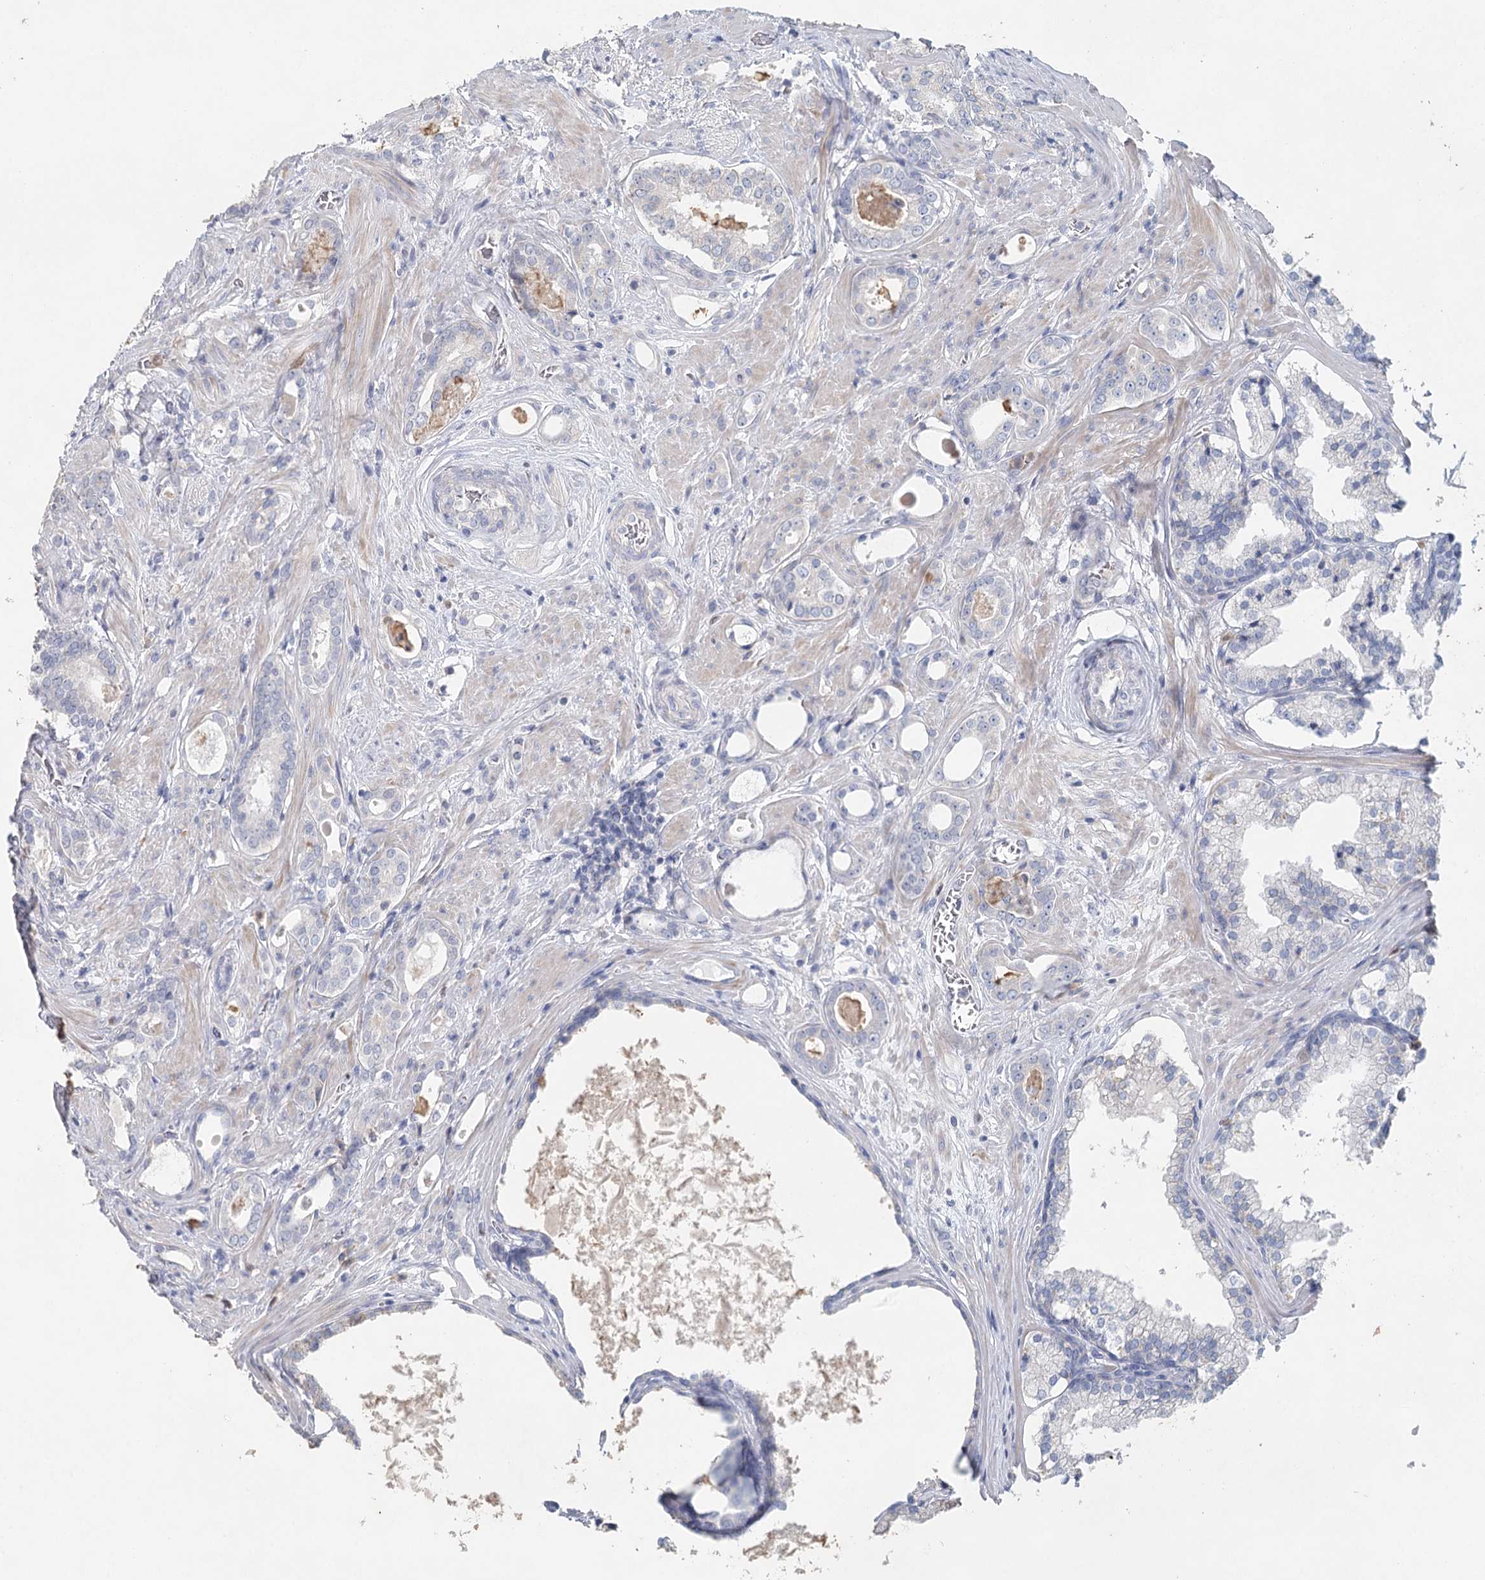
{"staining": {"intensity": "negative", "quantity": "none", "location": "none"}, "tissue": "prostate cancer", "cell_type": "Tumor cells", "image_type": "cancer", "snomed": [{"axis": "morphology", "description": "Adenocarcinoma, High grade"}, {"axis": "topography", "description": "Prostate"}], "caption": "This is an IHC histopathology image of human adenocarcinoma (high-grade) (prostate). There is no positivity in tumor cells.", "gene": "MYL6B", "patient": {"sex": "male", "age": 58}}